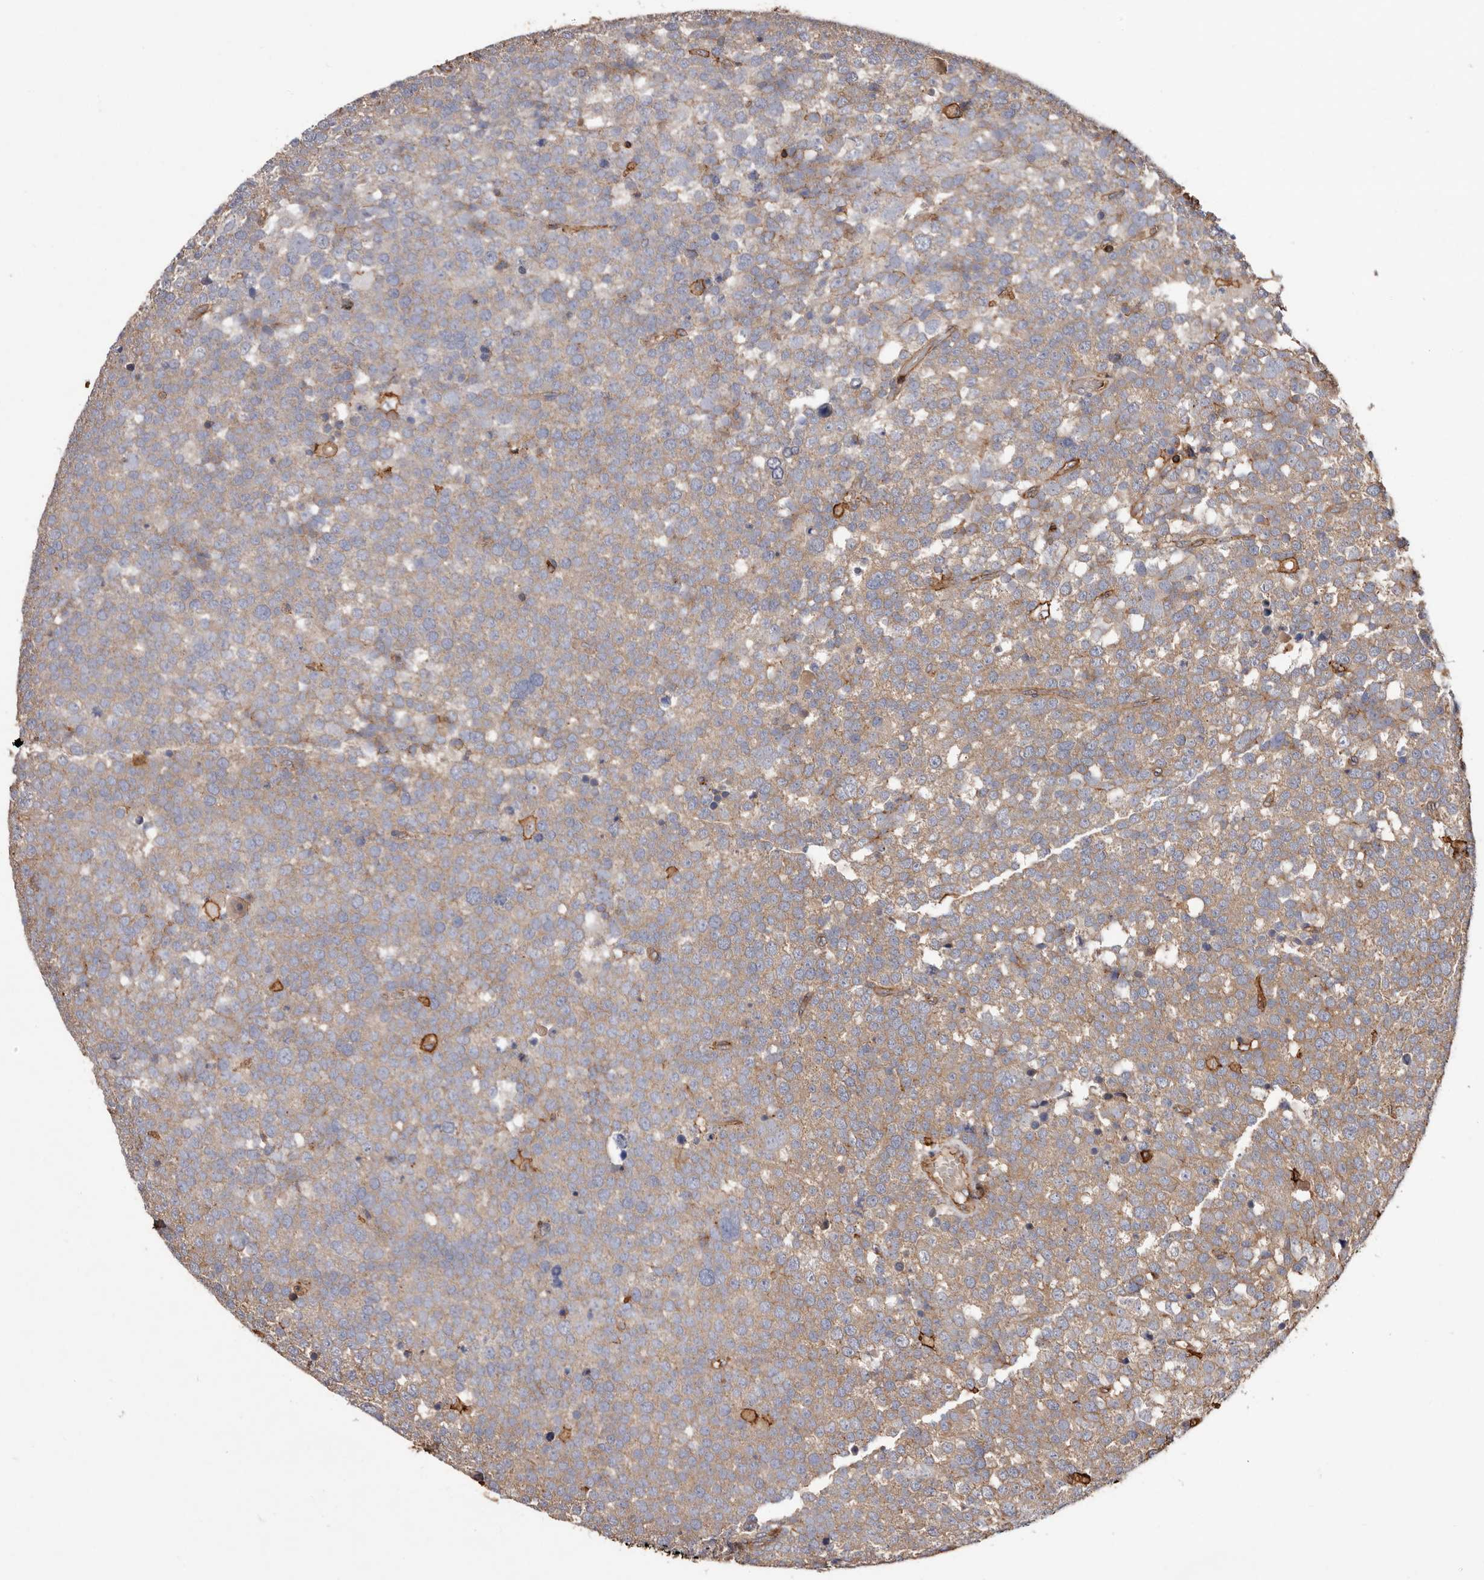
{"staining": {"intensity": "moderate", "quantity": "25%-75%", "location": "cytoplasmic/membranous"}, "tissue": "testis cancer", "cell_type": "Tumor cells", "image_type": "cancer", "snomed": [{"axis": "morphology", "description": "Seminoma, NOS"}, {"axis": "topography", "description": "Testis"}], "caption": "Immunohistochemistry of human testis seminoma exhibits medium levels of moderate cytoplasmic/membranous staining in about 25%-75% of tumor cells.", "gene": "COQ8B", "patient": {"sex": "male", "age": 71}}